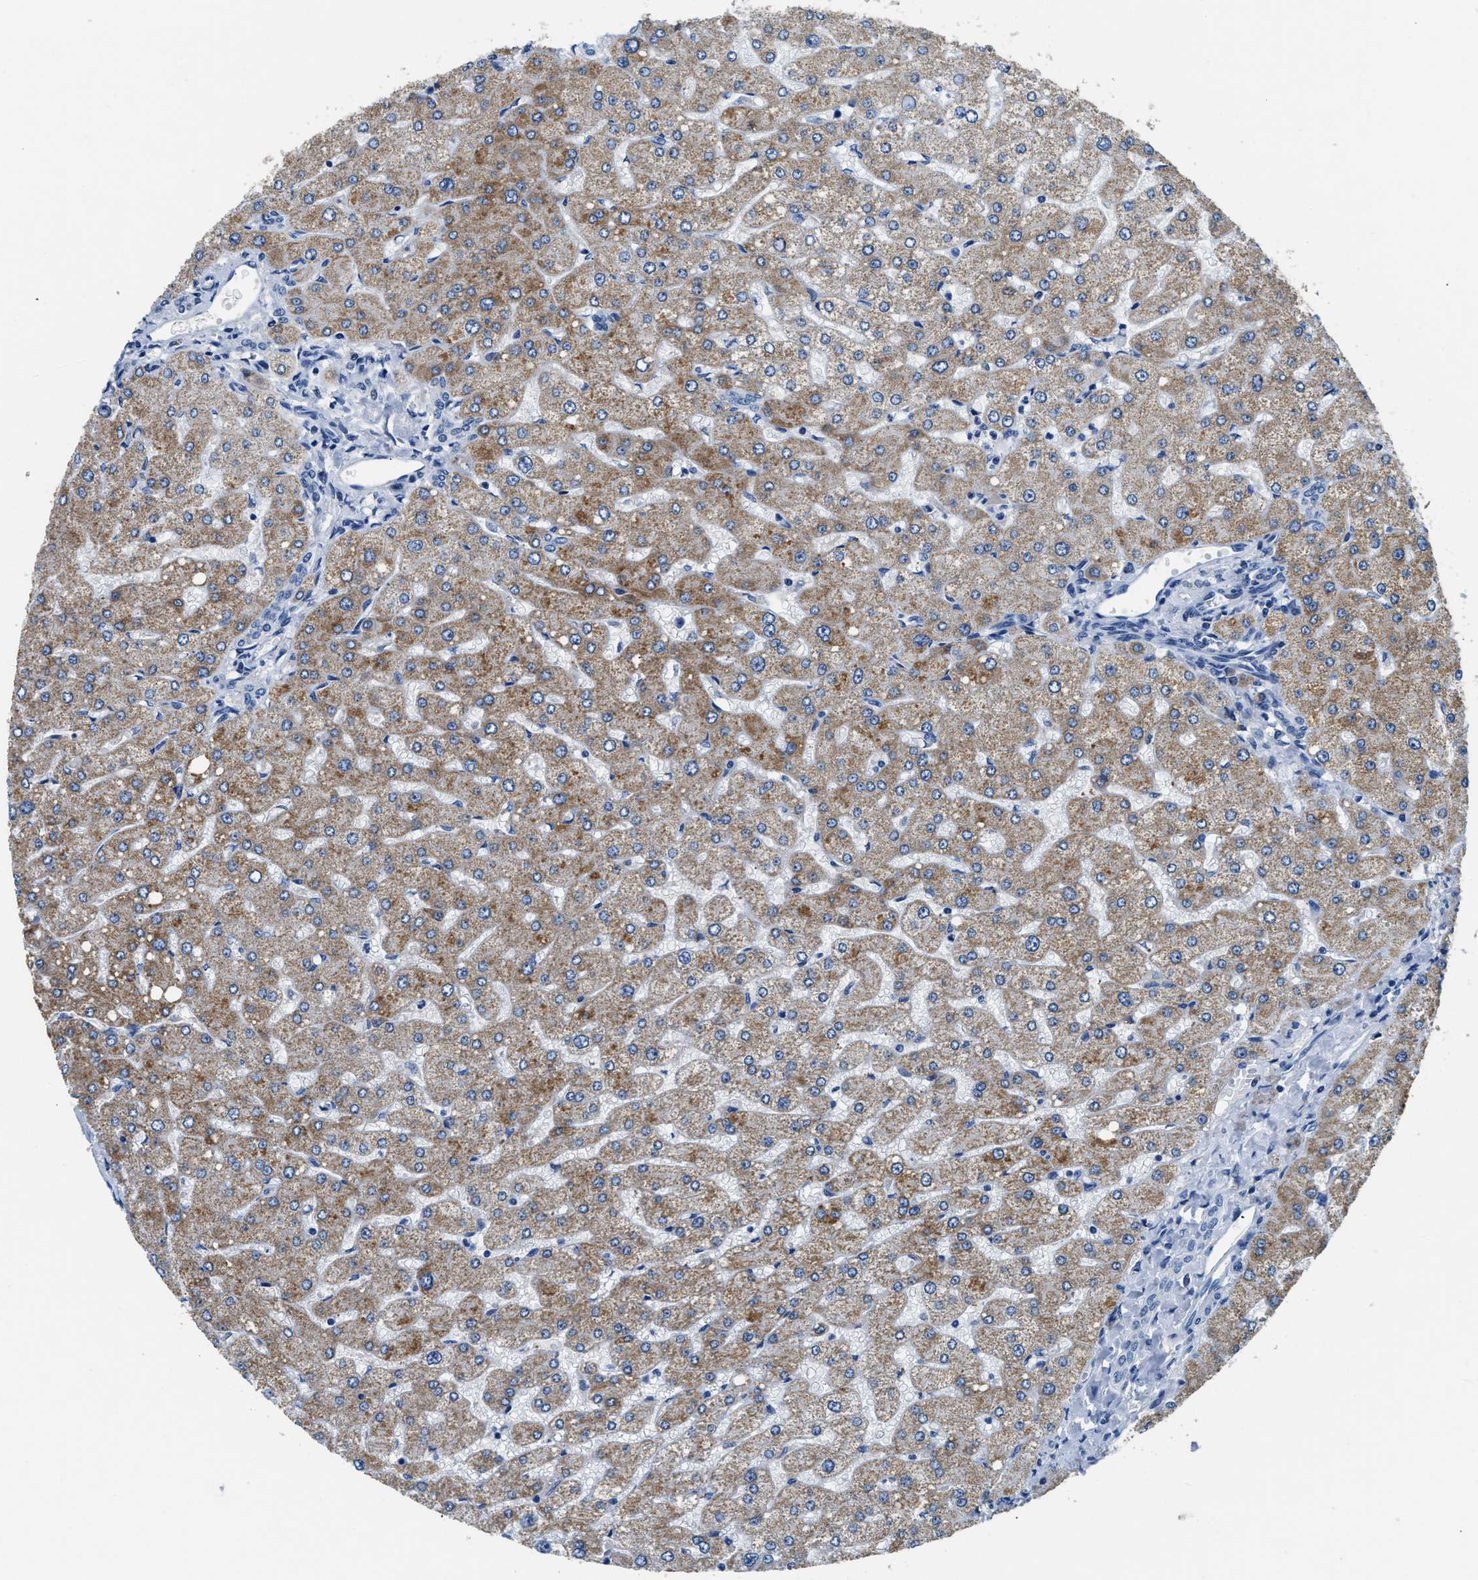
{"staining": {"intensity": "negative", "quantity": "none", "location": "none"}, "tissue": "liver", "cell_type": "Cholangiocytes", "image_type": "normal", "snomed": [{"axis": "morphology", "description": "Normal tissue, NOS"}, {"axis": "topography", "description": "Liver"}], "caption": "Micrograph shows no significant protein positivity in cholangiocytes of benign liver. (DAB (3,3'-diaminobenzidine) IHC, high magnification).", "gene": "PCK2", "patient": {"sex": "male", "age": 55}}